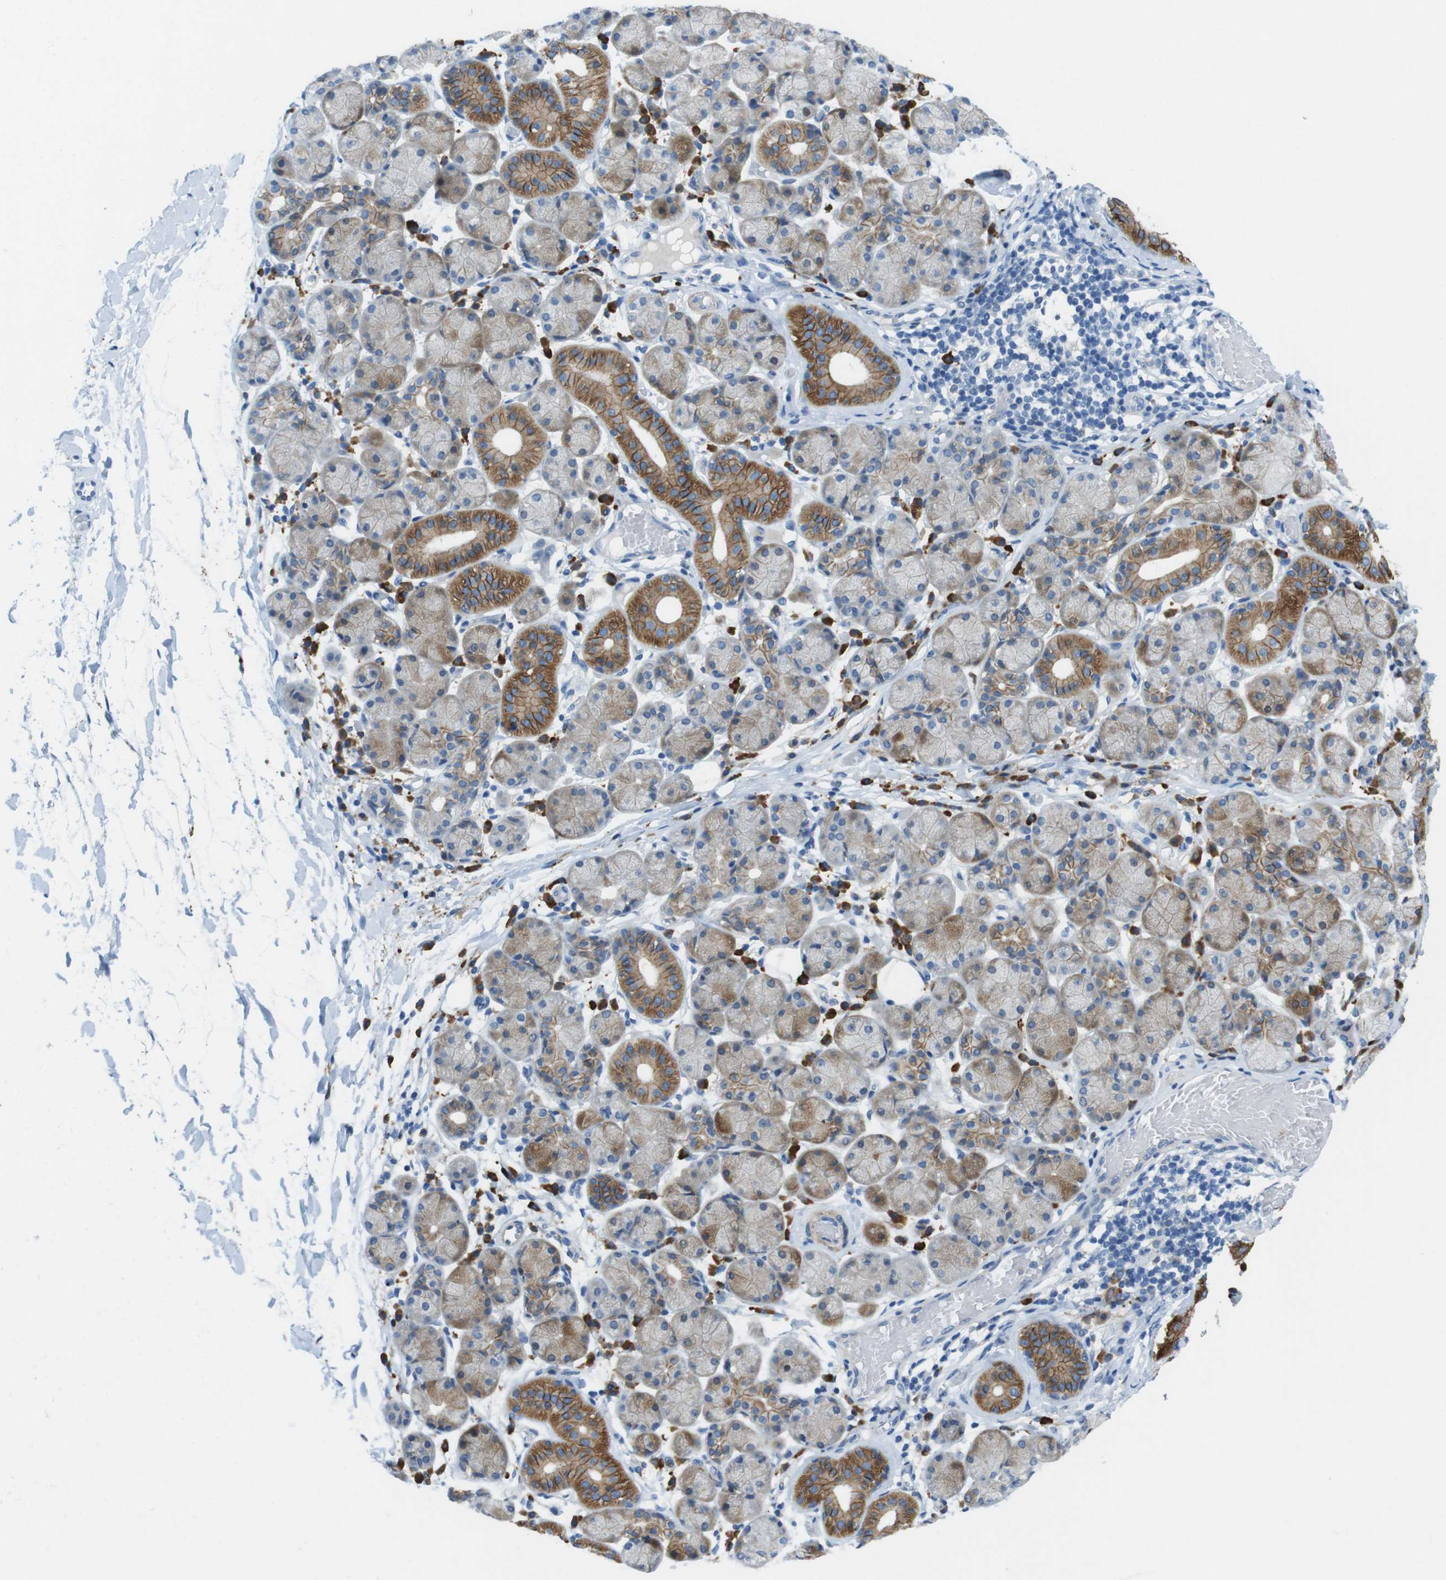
{"staining": {"intensity": "strong", "quantity": "25%-75%", "location": "cytoplasmic/membranous"}, "tissue": "salivary gland", "cell_type": "Glandular cells", "image_type": "normal", "snomed": [{"axis": "morphology", "description": "Normal tissue, NOS"}, {"axis": "topography", "description": "Salivary gland"}], "caption": "An IHC micrograph of benign tissue is shown. Protein staining in brown labels strong cytoplasmic/membranous positivity in salivary gland within glandular cells.", "gene": "CLMN", "patient": {"sex": "female", "age": 24}}